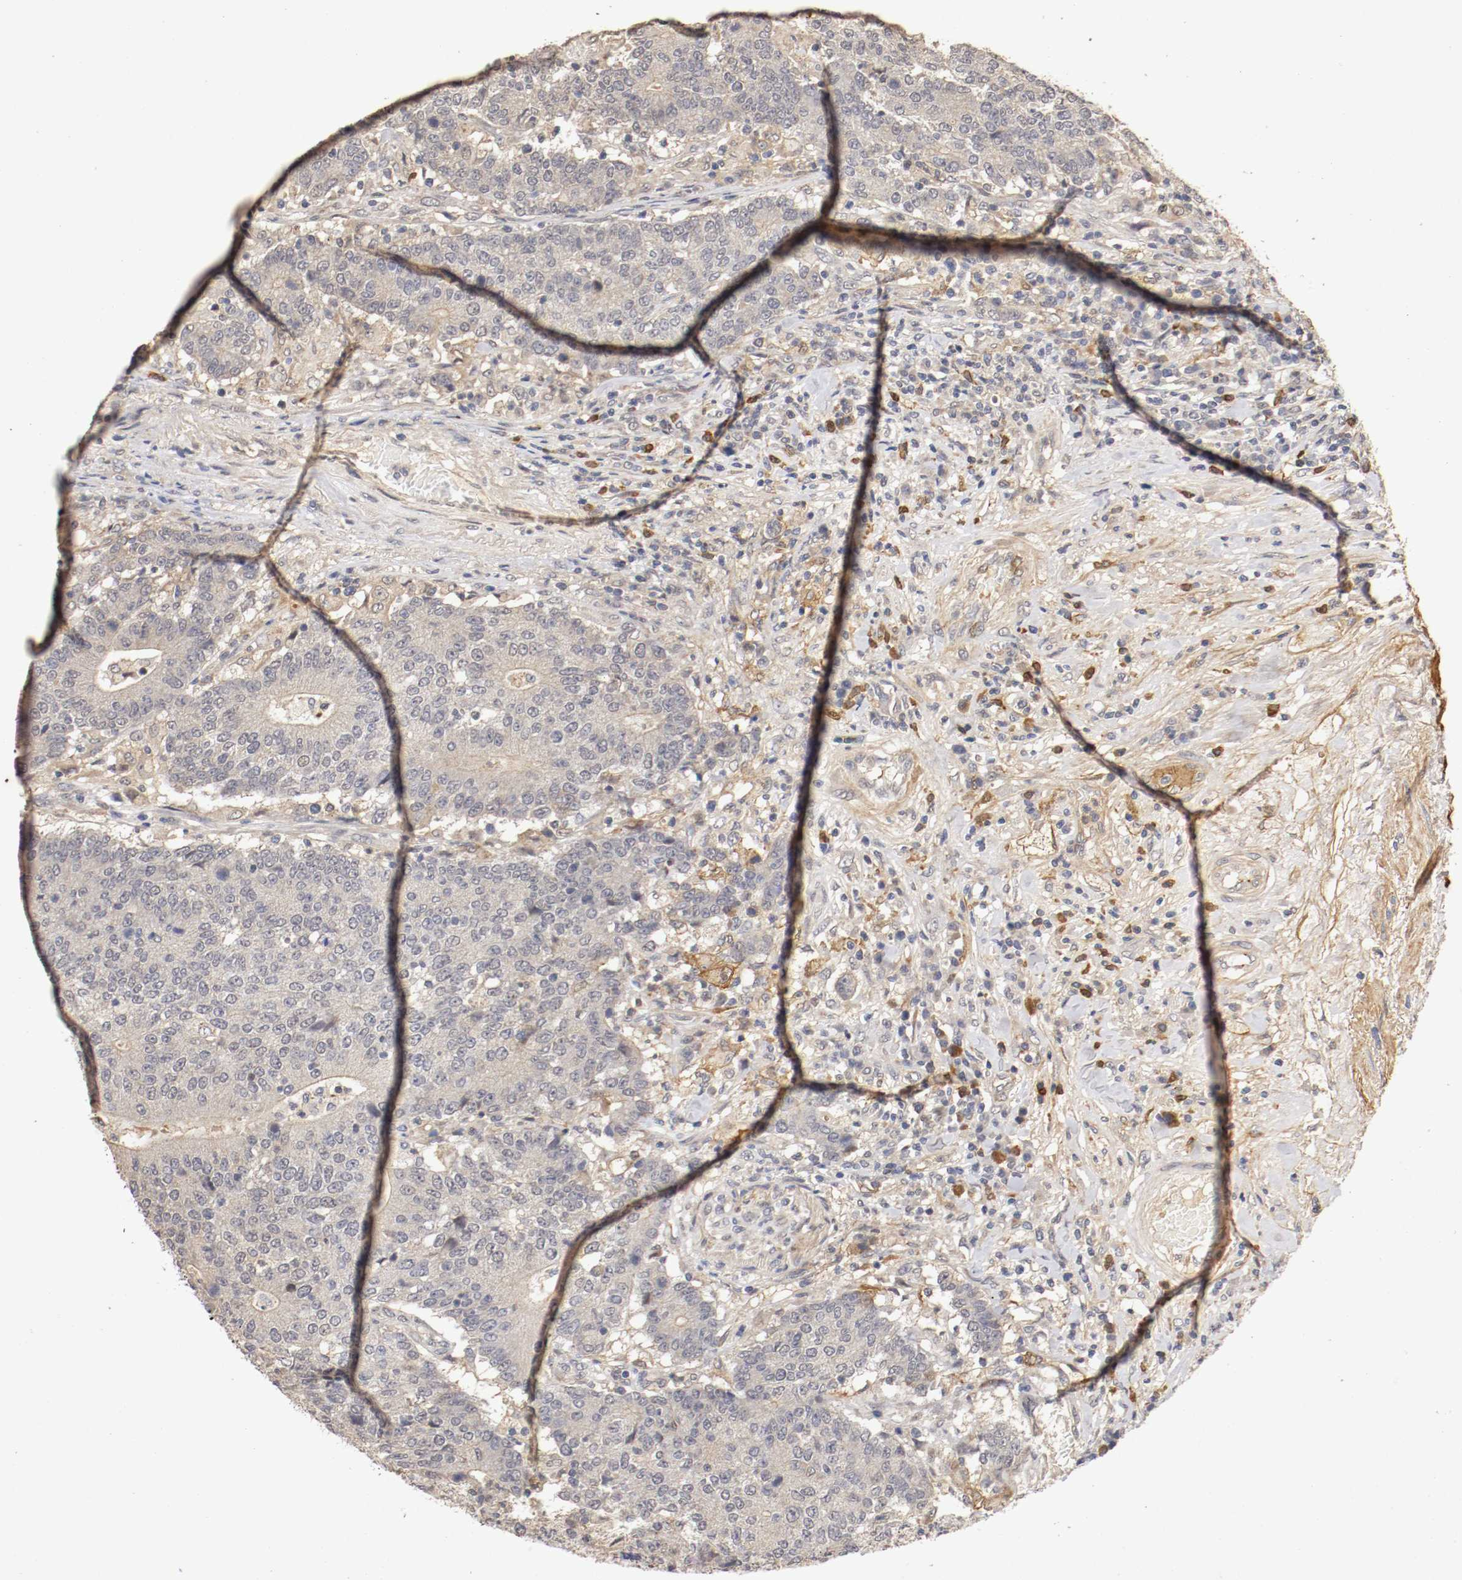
{"staining": {"intensity": "weak", "quantity": ">75%", "location": "cytoplasmic/membranous"}, "tissue": "colorectal cancer", "cell_type": "Tumor cells", "image_type": "cancer", "snomed": [{"axis": "morphology", "description": "Normal tissue, NOS"}, {"axis": "morphology", "description": "Adenocarcinoma, NOS"}, {"axis": "topography", "description": "Colon"}], "caption": "IHC histopathology image of neoplastic tissue: human adenocarcinoma (colorectal) stained using immunohistochemistry (IHC) reveals low levels of weak protein expression localized specifically in the cytoplasmic/membranous of tumor cells, appearing as a cytoplasmic/membranous brown color.", "gene": "TNFRSF1B", "patient": {"sex": "female", "age": 75}}